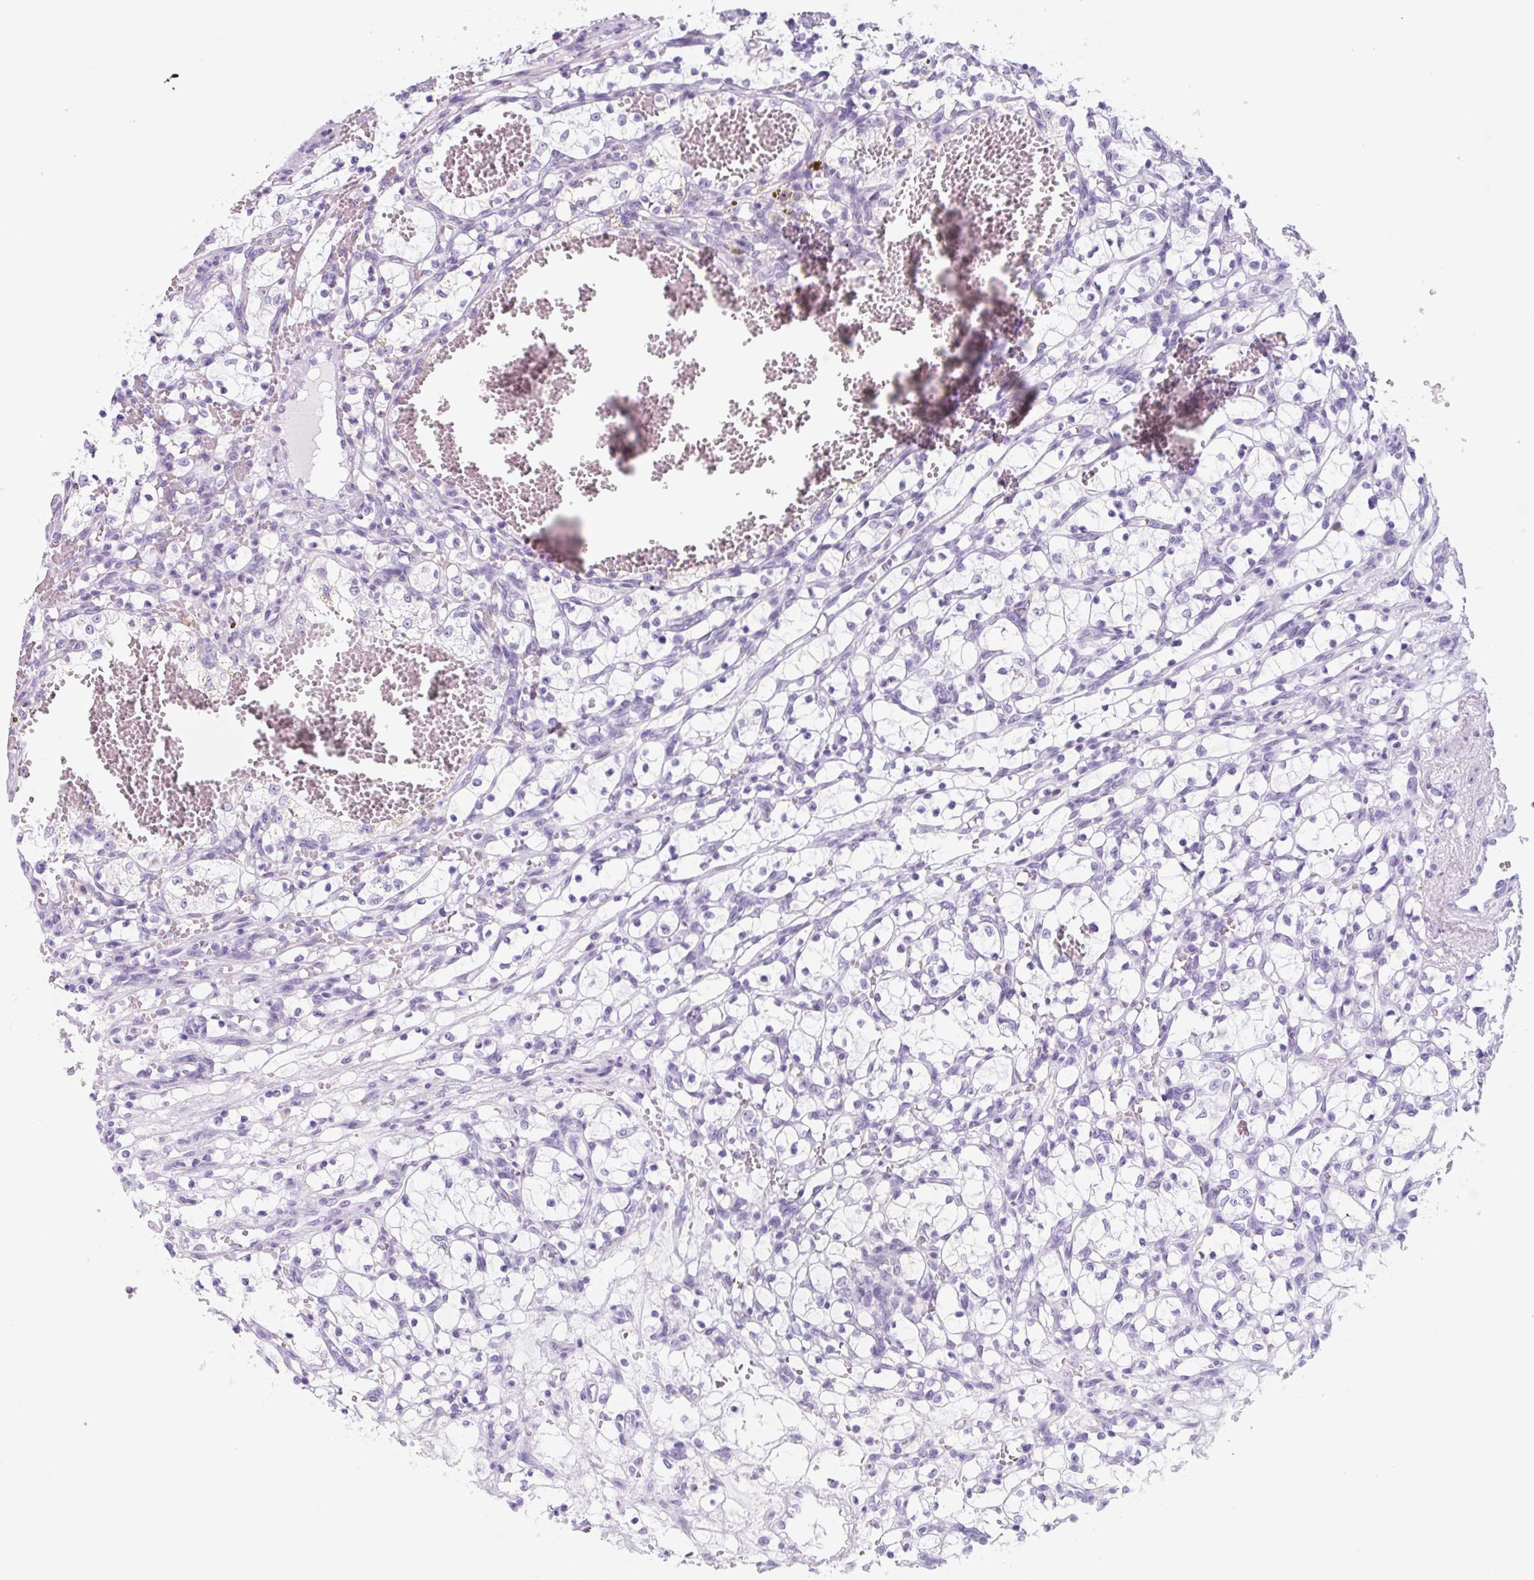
{"staining": {"intensity": "negative", "quantity": "none", "location": "none"}, "tissue": "renal cancer", "cell_type": "Tumor cells", "image_type": "cancer", "snomed": [{"axis": "morphology", "description": "Adenocarcinoma, NOS"}, {"axis": "topography", "description": "Kidney"}], "caption": "Tumor cells are negative for protein expression in human renal cancer (adenocarcinoma).", "gene": "TNFRSF8", "patient": {"sex": "female", "age": 69}}